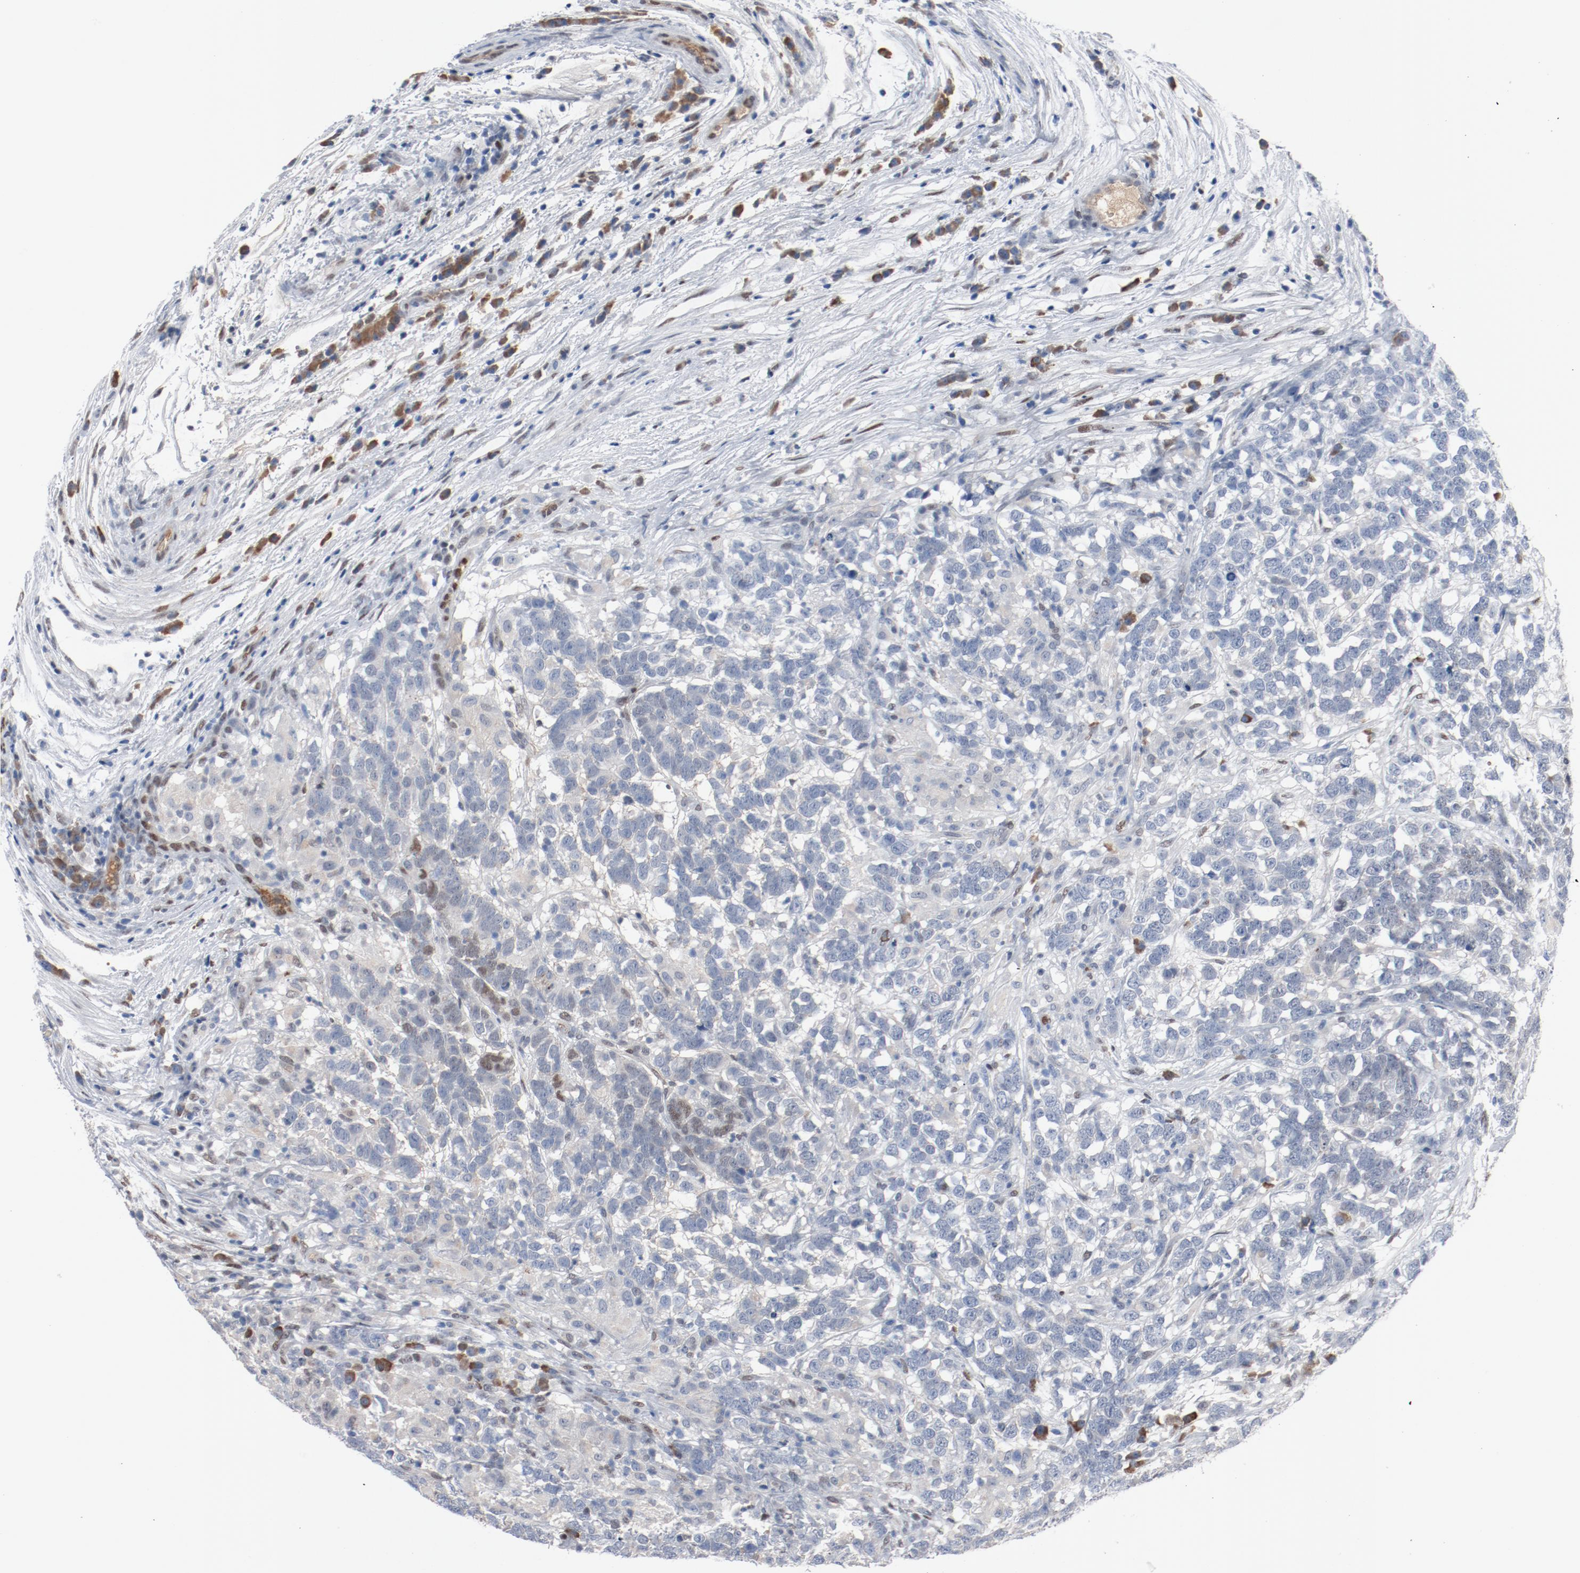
{"staining": {"intensity": "negative", "quantity": "none", "location": "none"}, "tissue": "testis cancer", "cell_type": "Tumor cells", "image_type": "cancer", "snomed": [{"axis": "morphology", "description": "Carcinoma, Embryonal, NOS"}, {"axis": "topography", "description": "Testis"}], "caption": "Human embryonal carcinoma (testis) stained for a protein using immunohistochemistry (IHC) shows no positivity in tumor cells.", "gene": "FOXP1", "patient": {"sex": "male", "age": 26}}